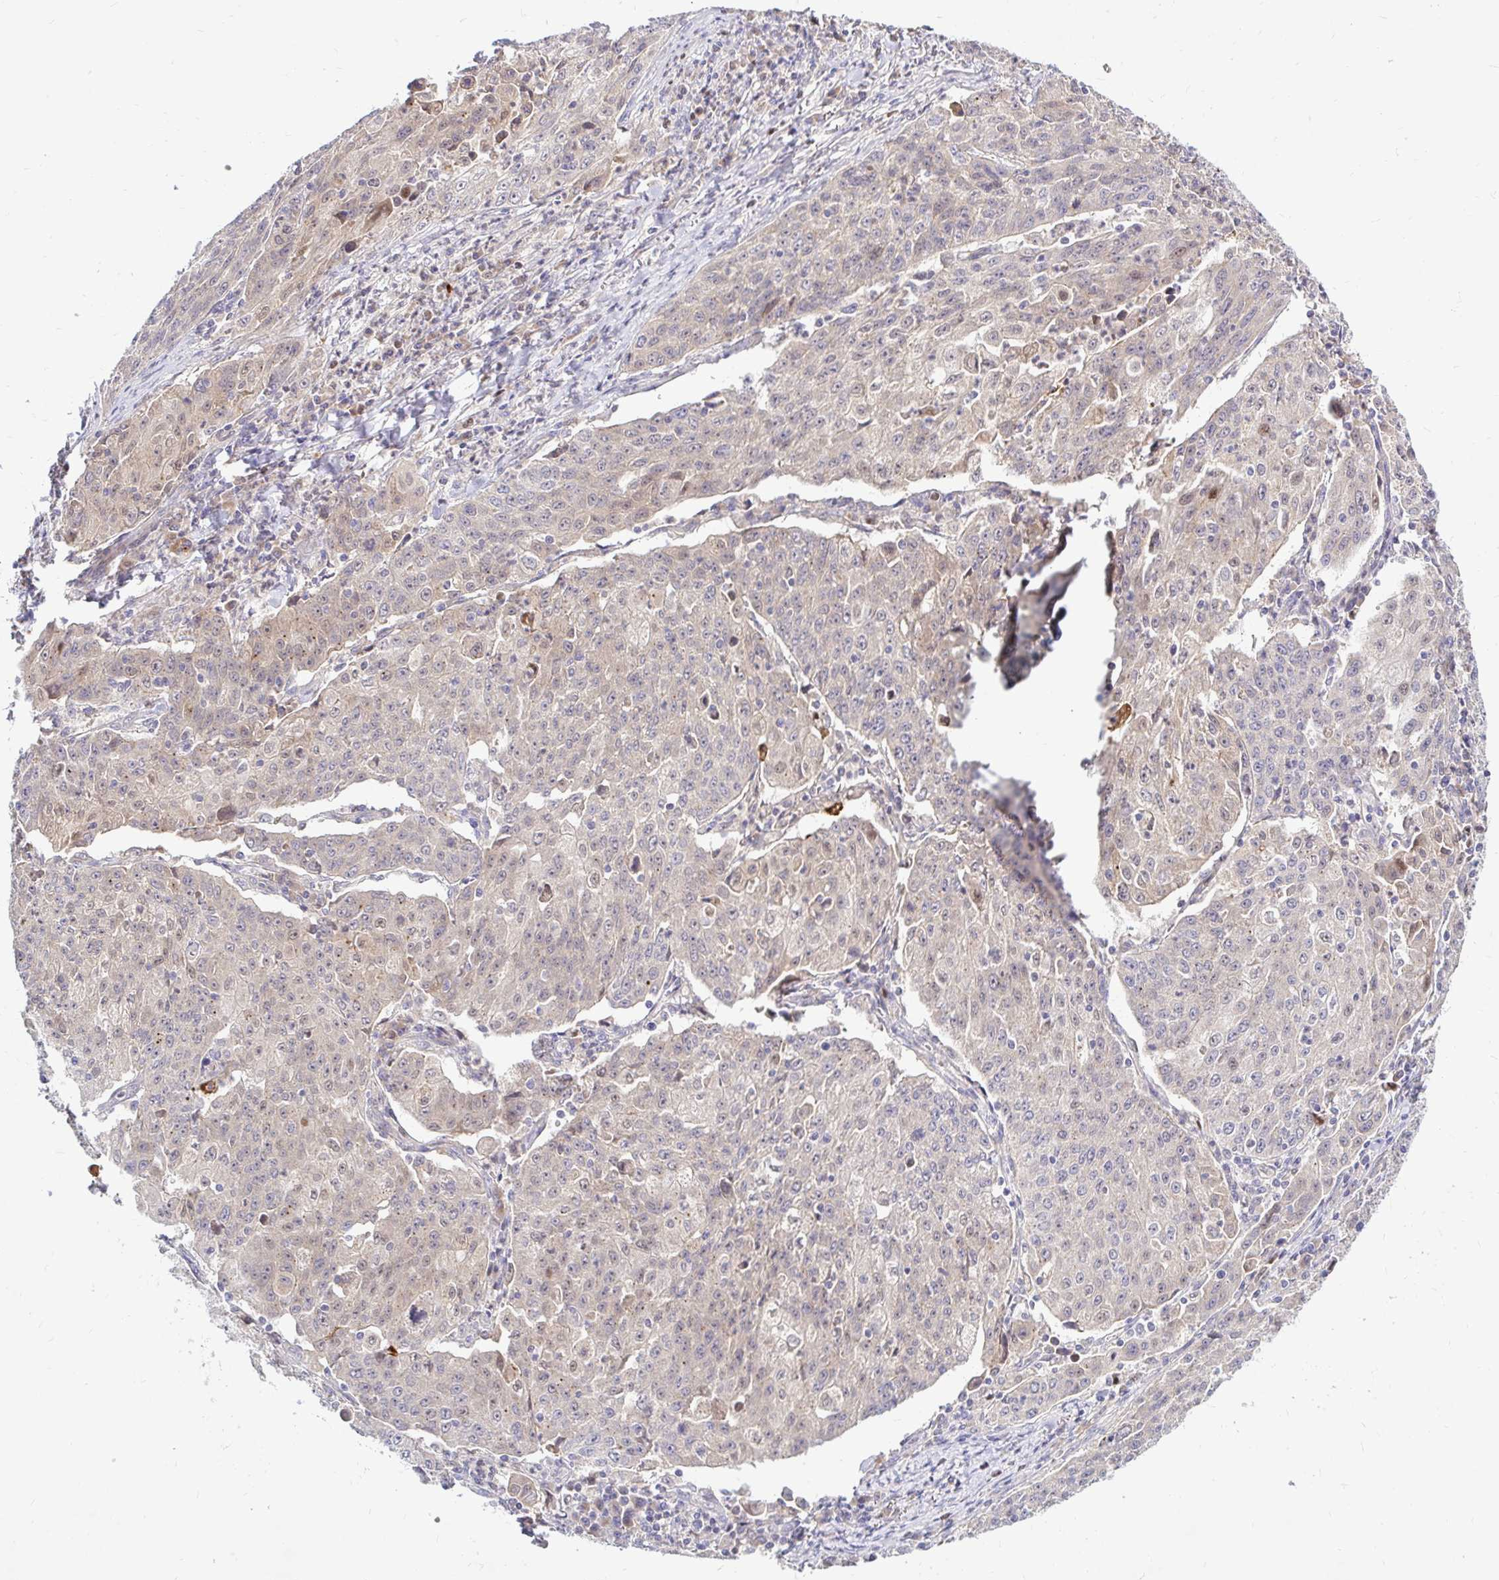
{"staining": {"intensity": "weak", "quantity": "25%-75%", "location": "cytoplasmic/membranous"}, "tissue": "lung cancer", "cell_type": "Tumor cells", "image_type": "cancer", "snomed": [{"axis": "morphology", "description": "Squamous cell carcinoma, NOS"}, {"axis": "morphology", "description": "Squamous cell carcinoma, metastatic, NOS"}, {"axis": "topography", "description": "Bronchus"}, {"axis": "topography", "description": "Lung"}], "caption": "IHC of human squamous cell carcinoma (lung) reveals low levels of weak cytoplasmic/membranous positivity in about 25%-75% of tumor cells.", "gene": "ARHGEF37", "patient": {"sex": "male", "age": 62}}